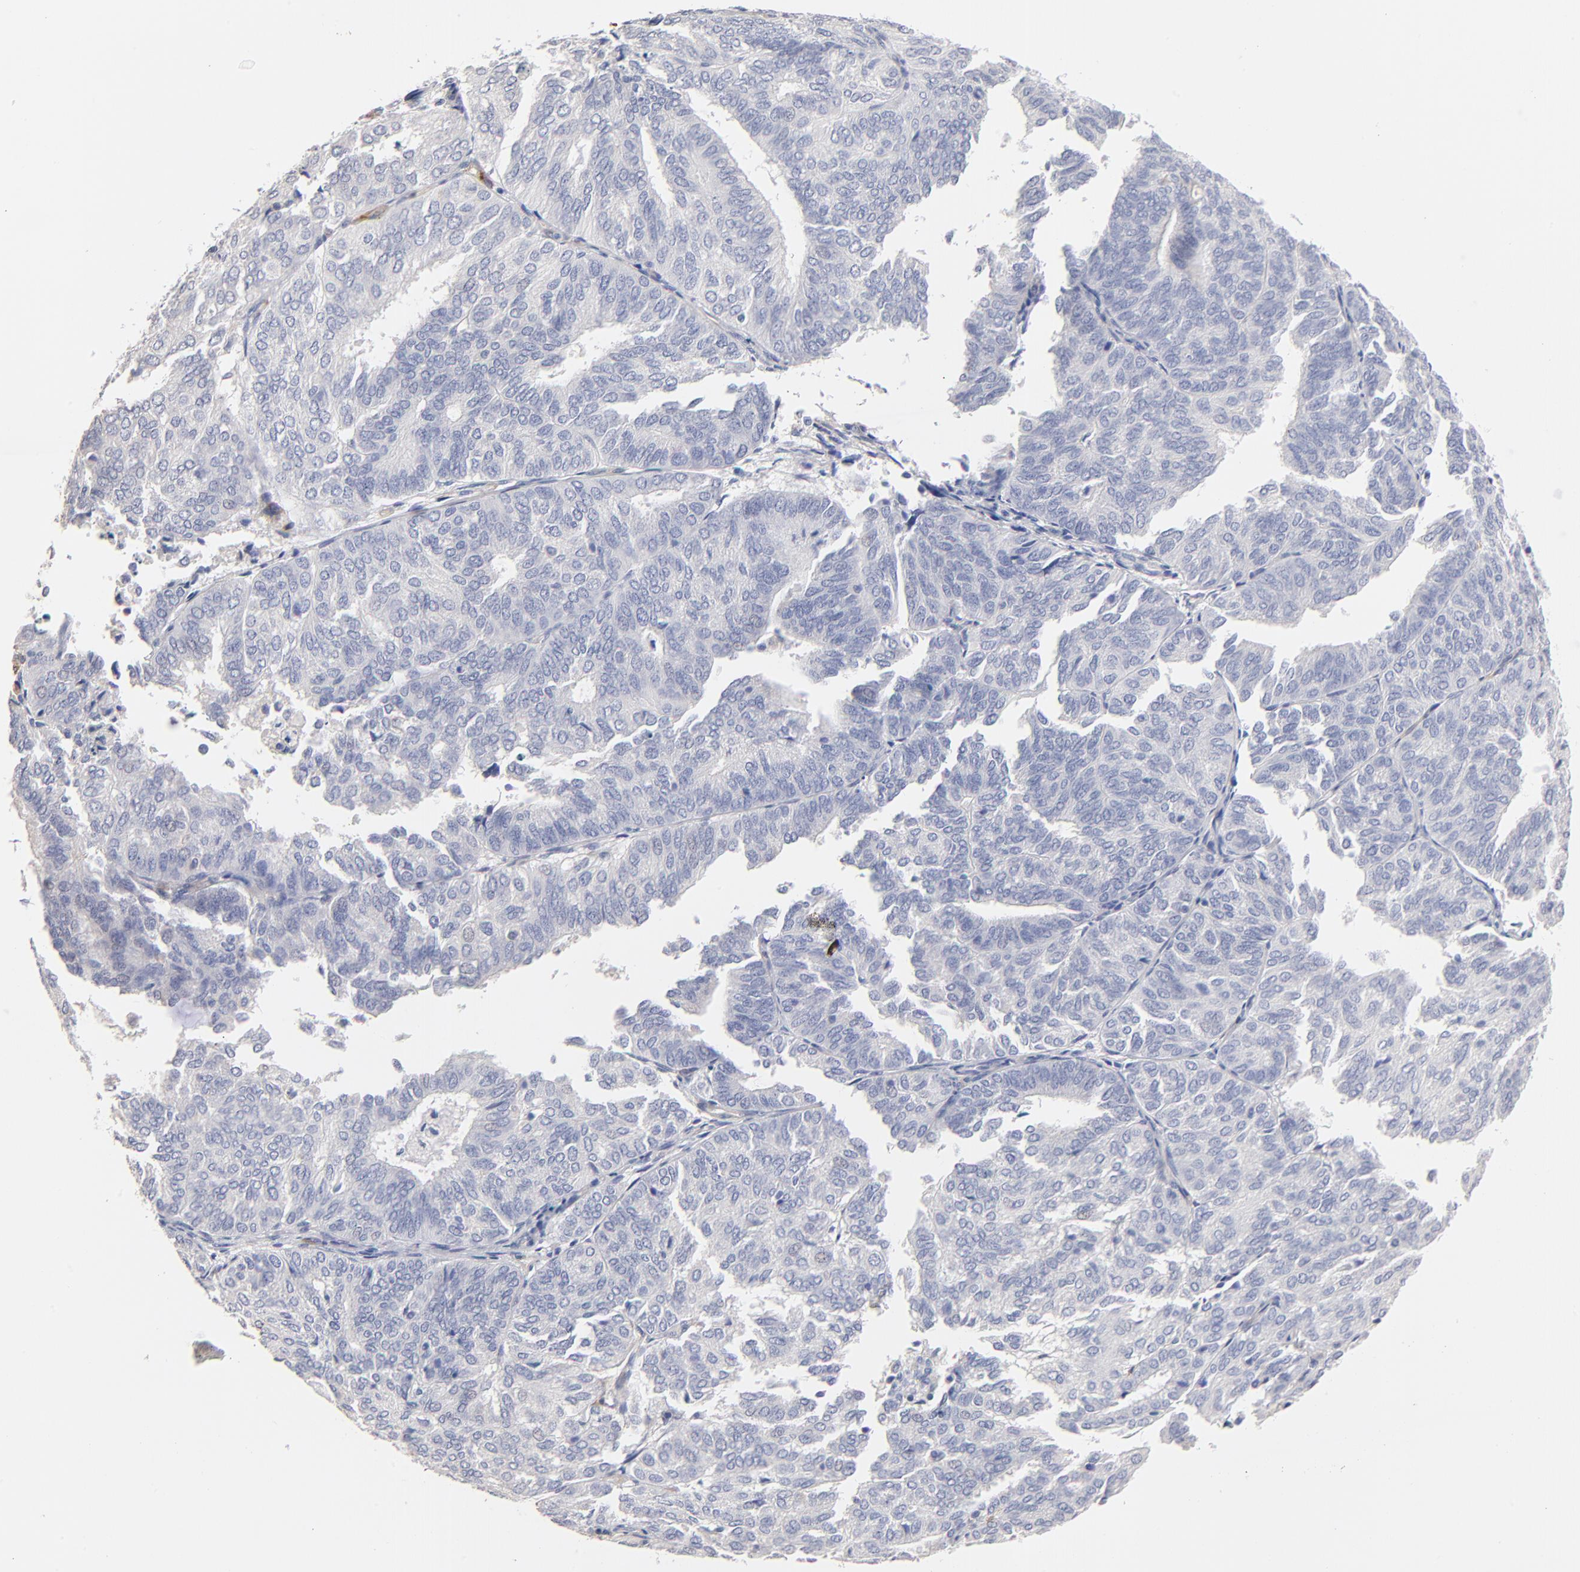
{"staining": {"intensity": "negative", "quantity": "none", "location": "none"}, "tissue": "endometrial cancer", "cell_type": "Tumor cells", "image_type": "cancer", "snomed": [{"axis": "morphology", "description": "Adenocarcinoma, NOS"}, {"axis": "topography", "description": "Endometrium"}], "caption": "An IHC image of endometrial cancer is shown. There is no staining in tumor cells of endometrial cancer.", "gene": "ITGA8", "patient": {"sex": "female", "age": 59}}